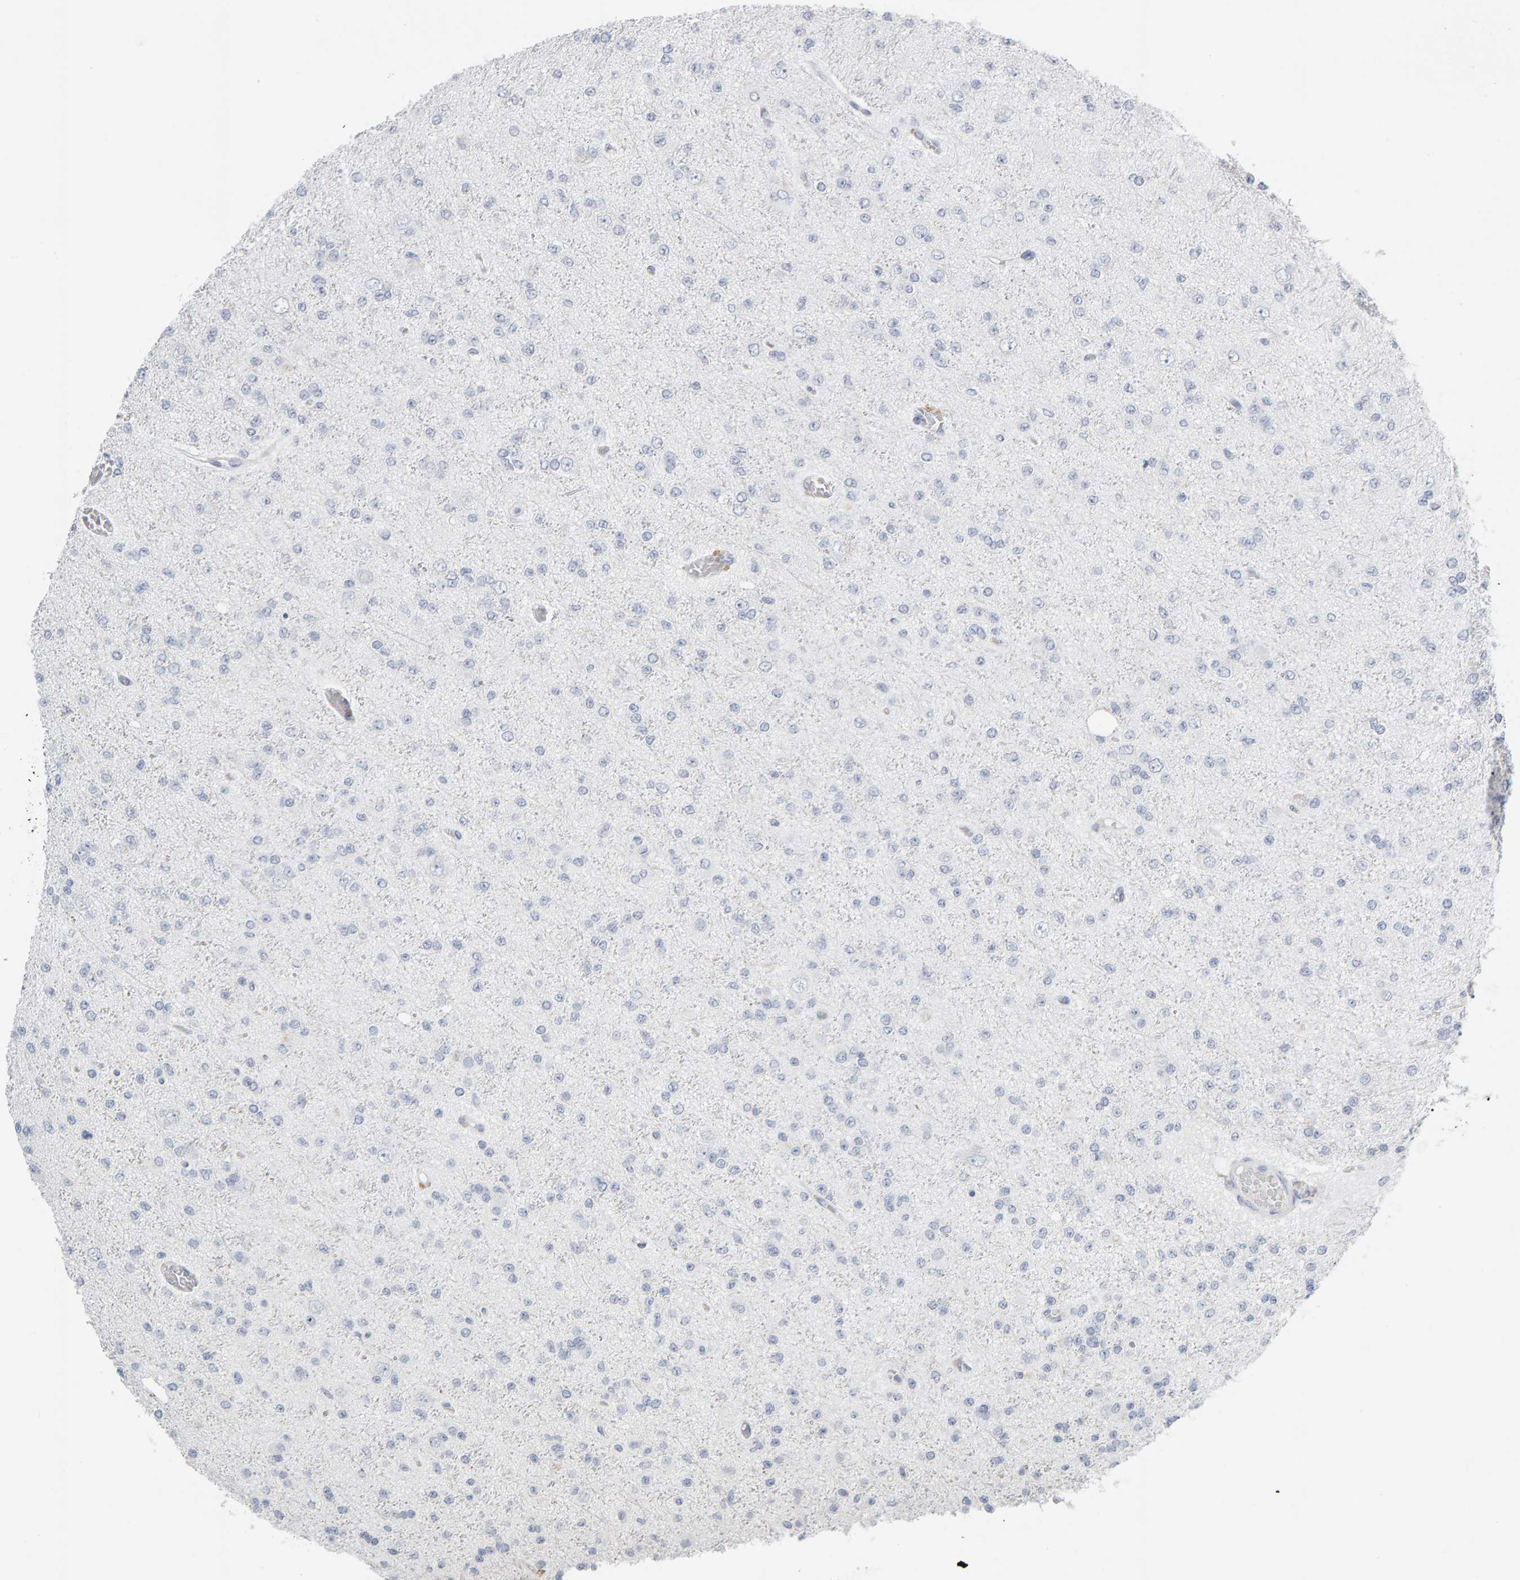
{"staining": {"intensity": "negative", "quantity": "none", "location": "none"}, "tissue": "glioma", "cell_type": "Tumor cells", "image_type": "cancer", "snomed": [{"axis": "morphology", "description": "Glioma, malignant, Low grade"}, {"axis": "topography", "description": "Brain"}], "caption": "Image shows no protein positivity in tumor cells of malignant low-grade glioma tissue.", "gene": "ENGASE", "patient": {"sex": "female", "age": 22}}